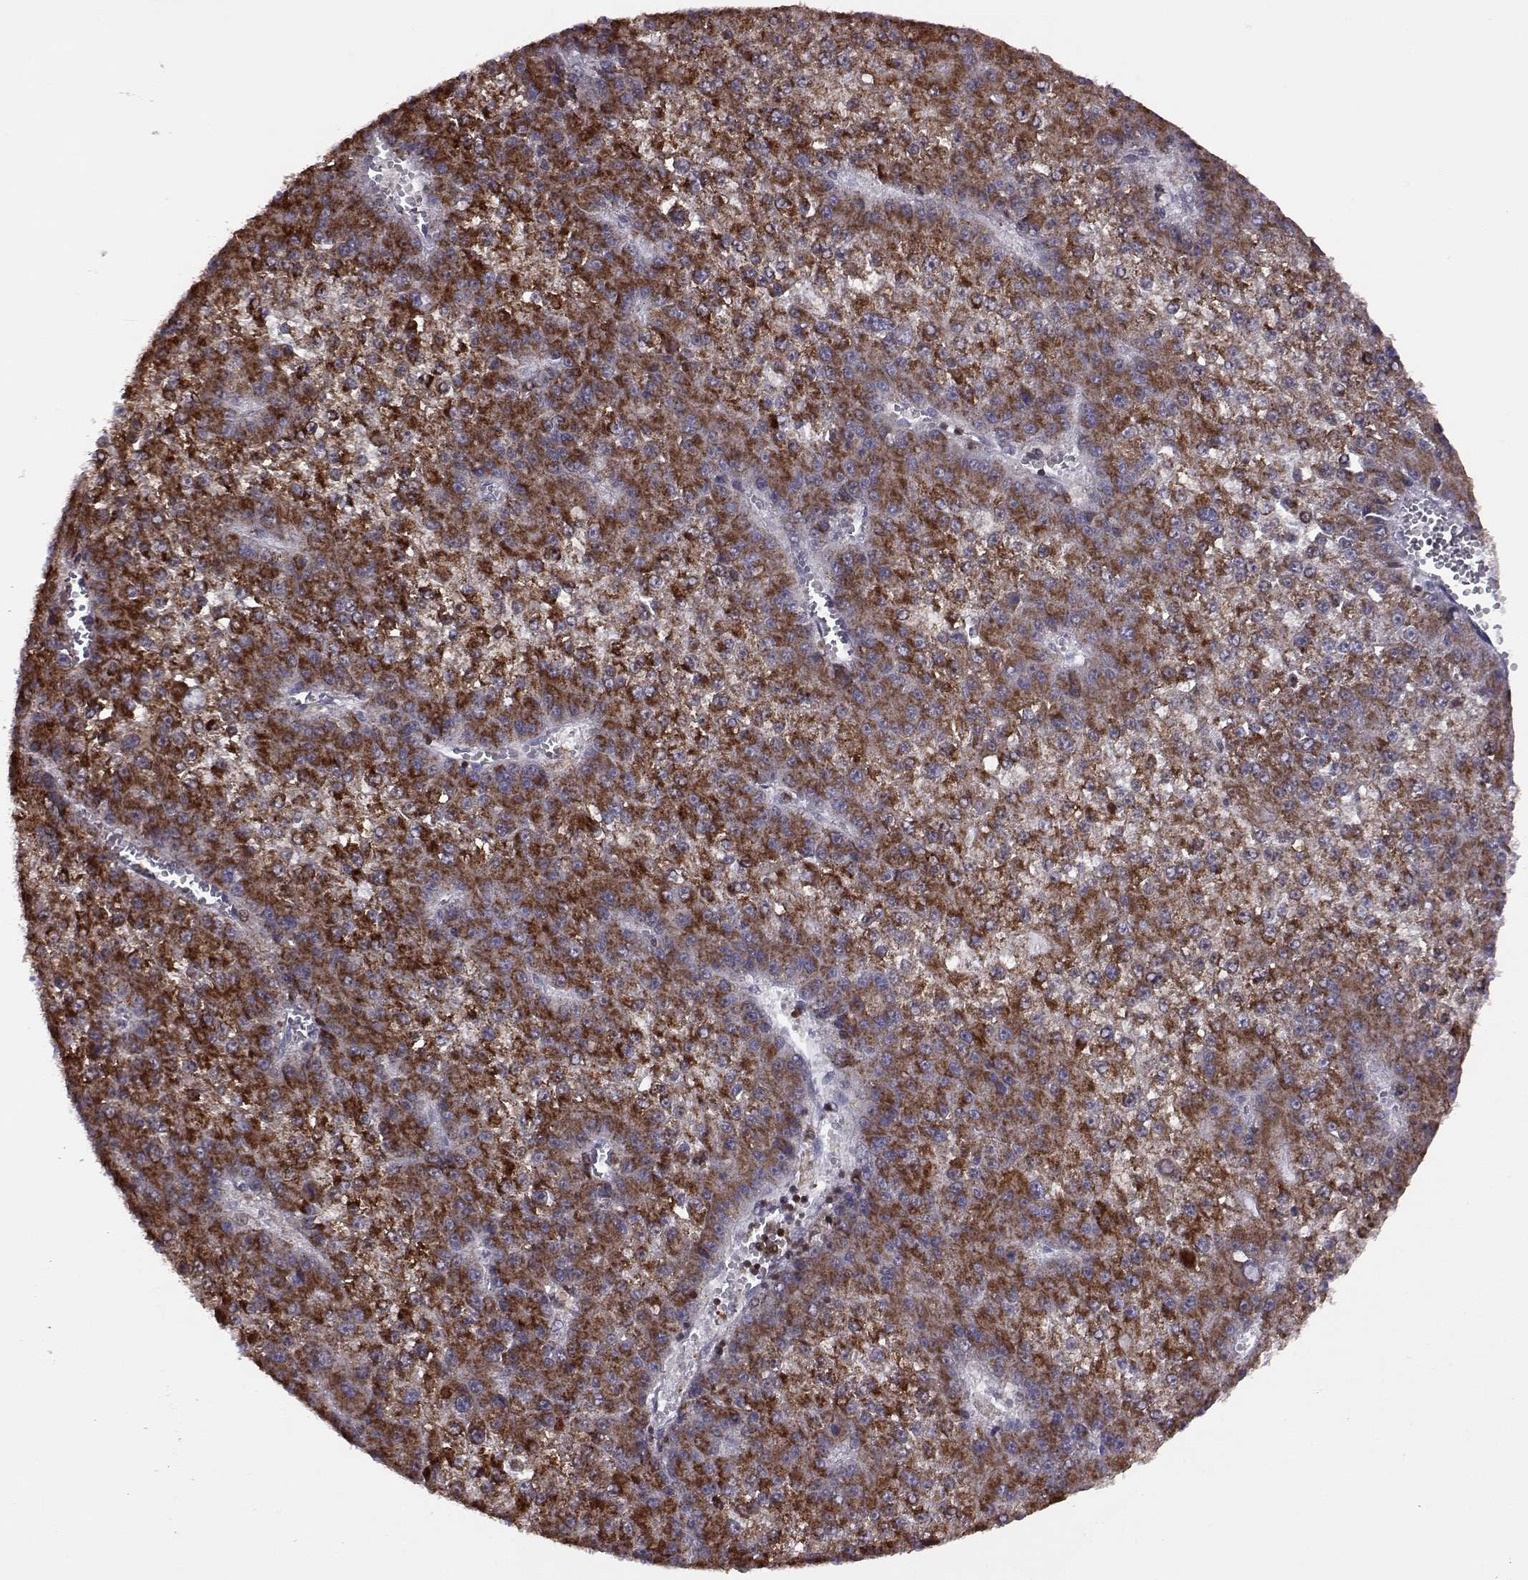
{"staining": {"intensity": "strong", "quantity": ">75%", "location": "cytoplasmic/membranous"}, "tissue": "liver cancer", "cell_type": "Tumor cells", "image_type": "cancer", "snomed": [{"axis": "morphology", "description": "Carcinoma, Hepatocellular, NOS"}, {"axis": "topography", "description": "Liver"}], "caption": "Liver cancer was stained to show a protein in brown. There is high levels of strong cytoplasmic/membranous staining in about >75% of tumor cells.", "gene": "DOK2", "patient": {"sex": "female", "age": 73}}